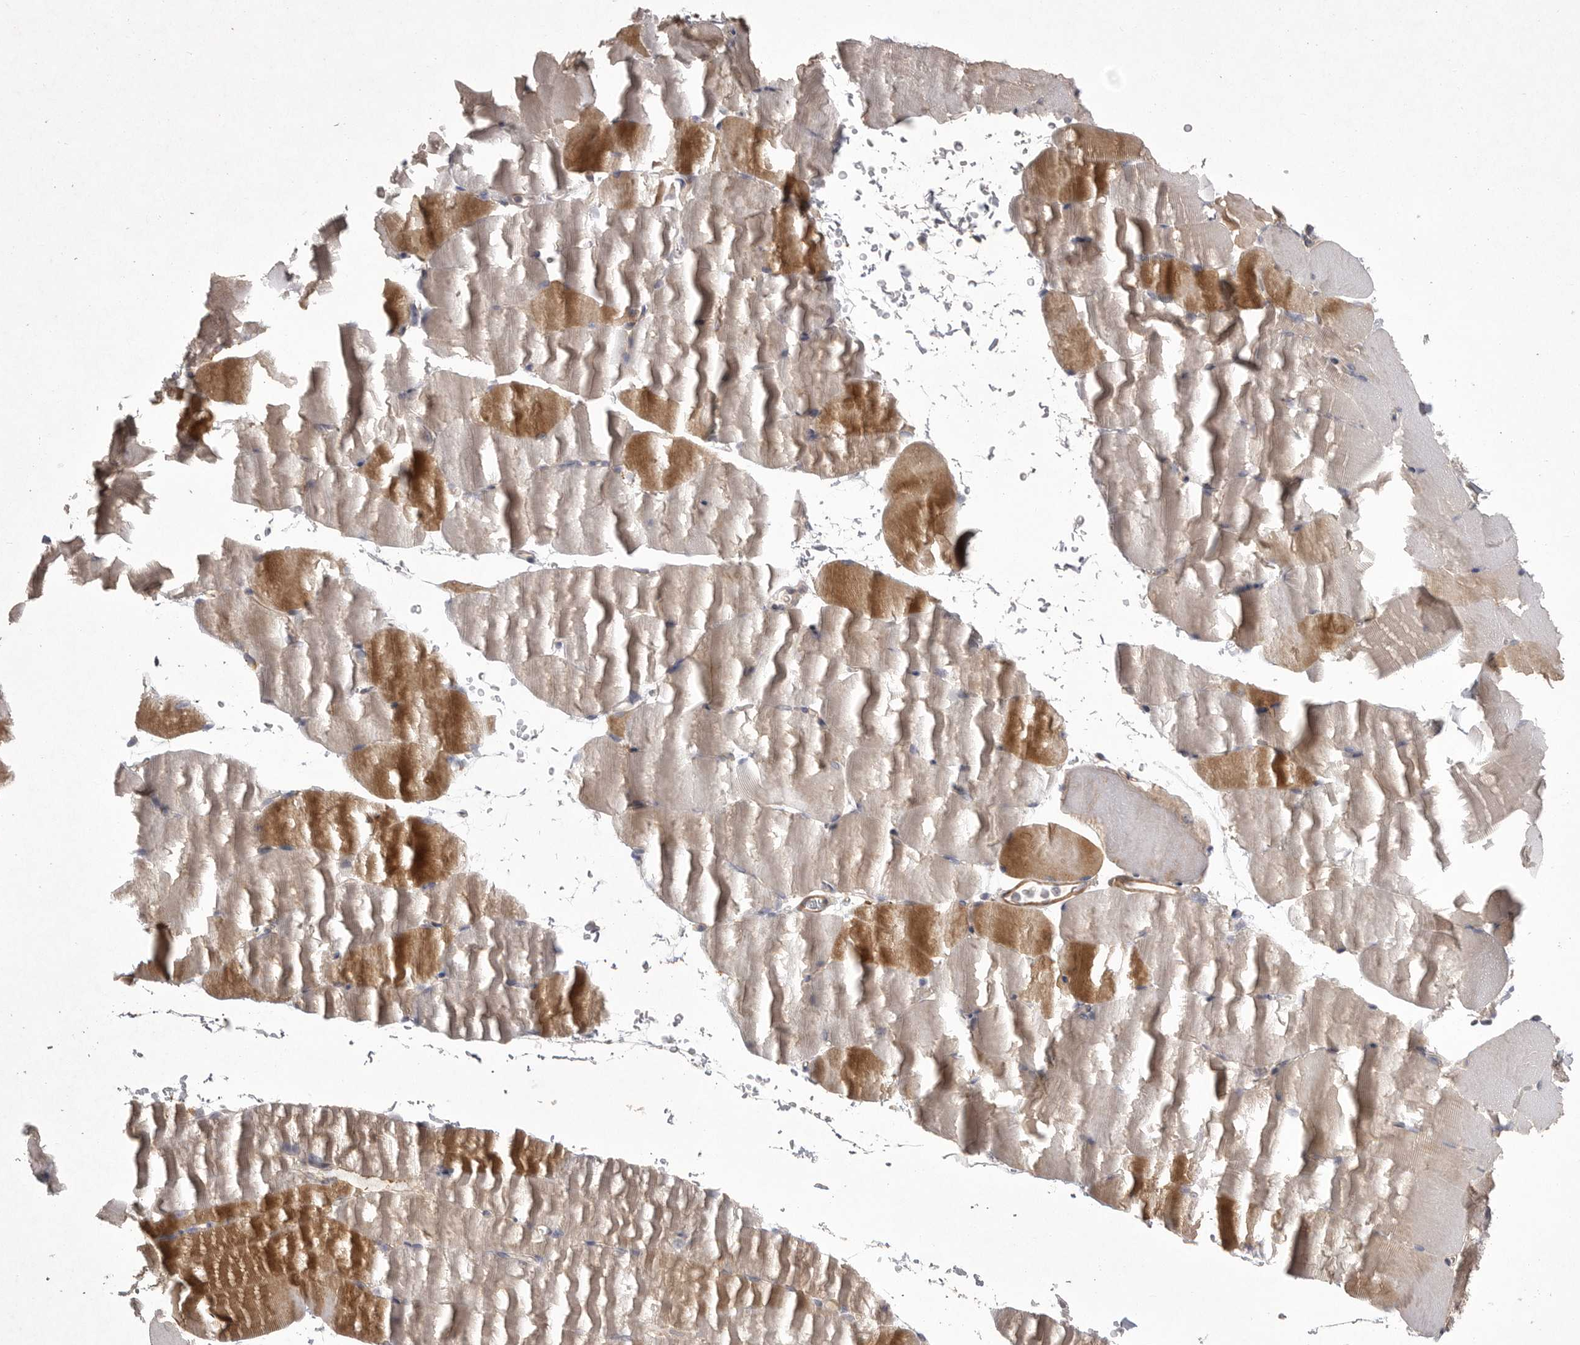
{"staining": {"intensity": "moderate", "quantity": ">75%", "location": "cytoplasmic/membranous"}, "tissue": "skeletal muscle", "cell_type": "Myocytes", "image_type": "normal", "snomed": [{"axis": "morphology", "description": "Normal tissue, NOS"}, {"axis": "topography", "description": "Skeletal muscle"}, {"axis": "topography", "description": "Parathyroid gland"}], "caption": "This image exhibits normal skeletal muscle stained with immunohistochemistry (IHC) to label a protein in brown. The cytoplasmic/membranous of myocytes show moderate positivity for the protein. Nuclei are counter-stained blue.", "gene": "DHDDS", "patient": {"sex": "female", "age": 37}}